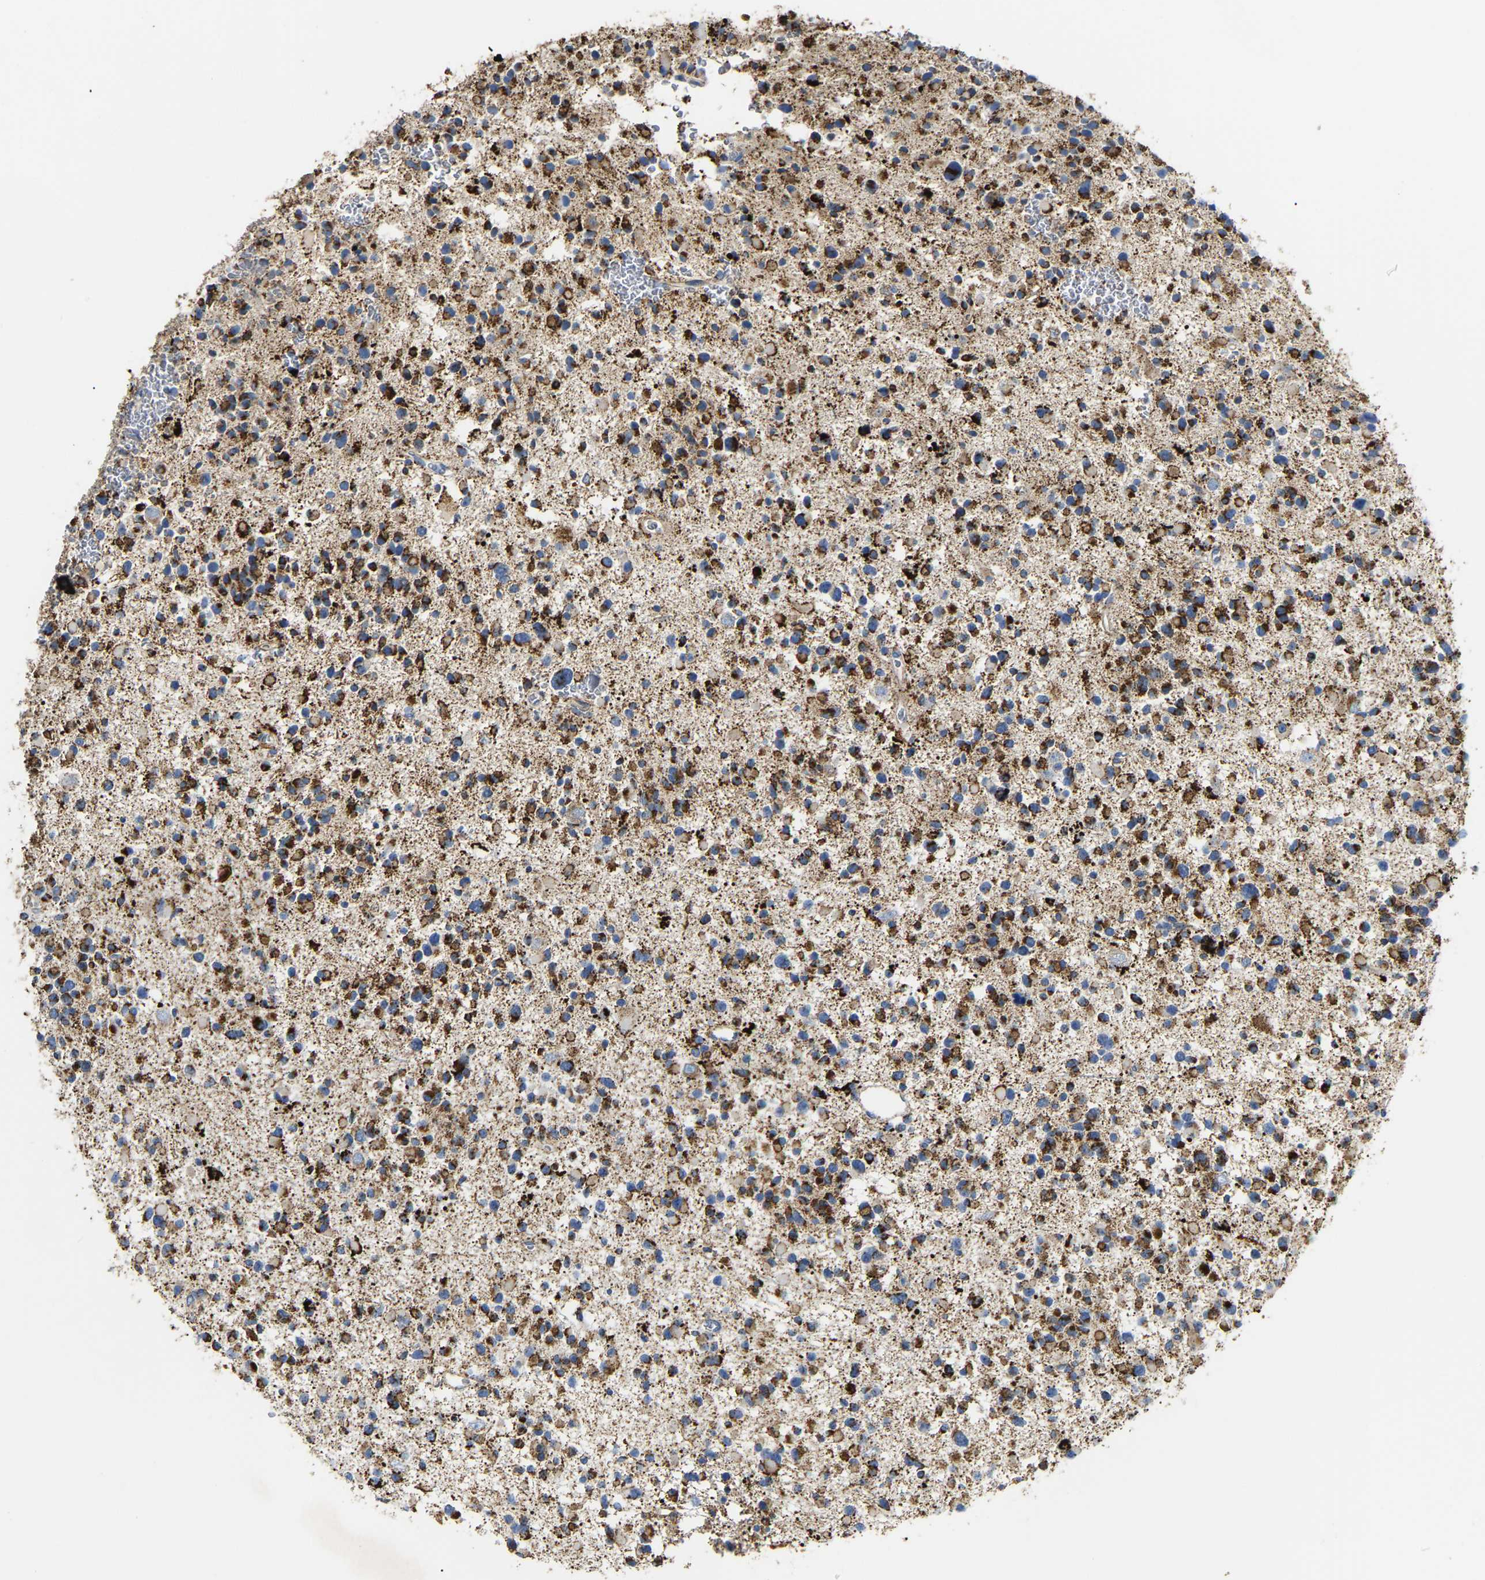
{"staining": {"intensity": "strong", "quantity": ">75%", "location": "cytoplasmic/membranous"}, "tissue": "glioma", "cell_type": "Tumor cells", "image_type": "cancer", "snomed": [{"axis": "morphology", "description": "Glioma, malignant, Low grade"}, {"axis": "topography", "description": "Brain"}], "caption": "A high-resolution photomicrograph shows immunohistochemistry staining of glioma, which exhibits strong cytoplasmic/membranous expression in about >75% of tumor cells.", "gene": "HIBADH", "patient": {"sex": "female", "age": 22}}